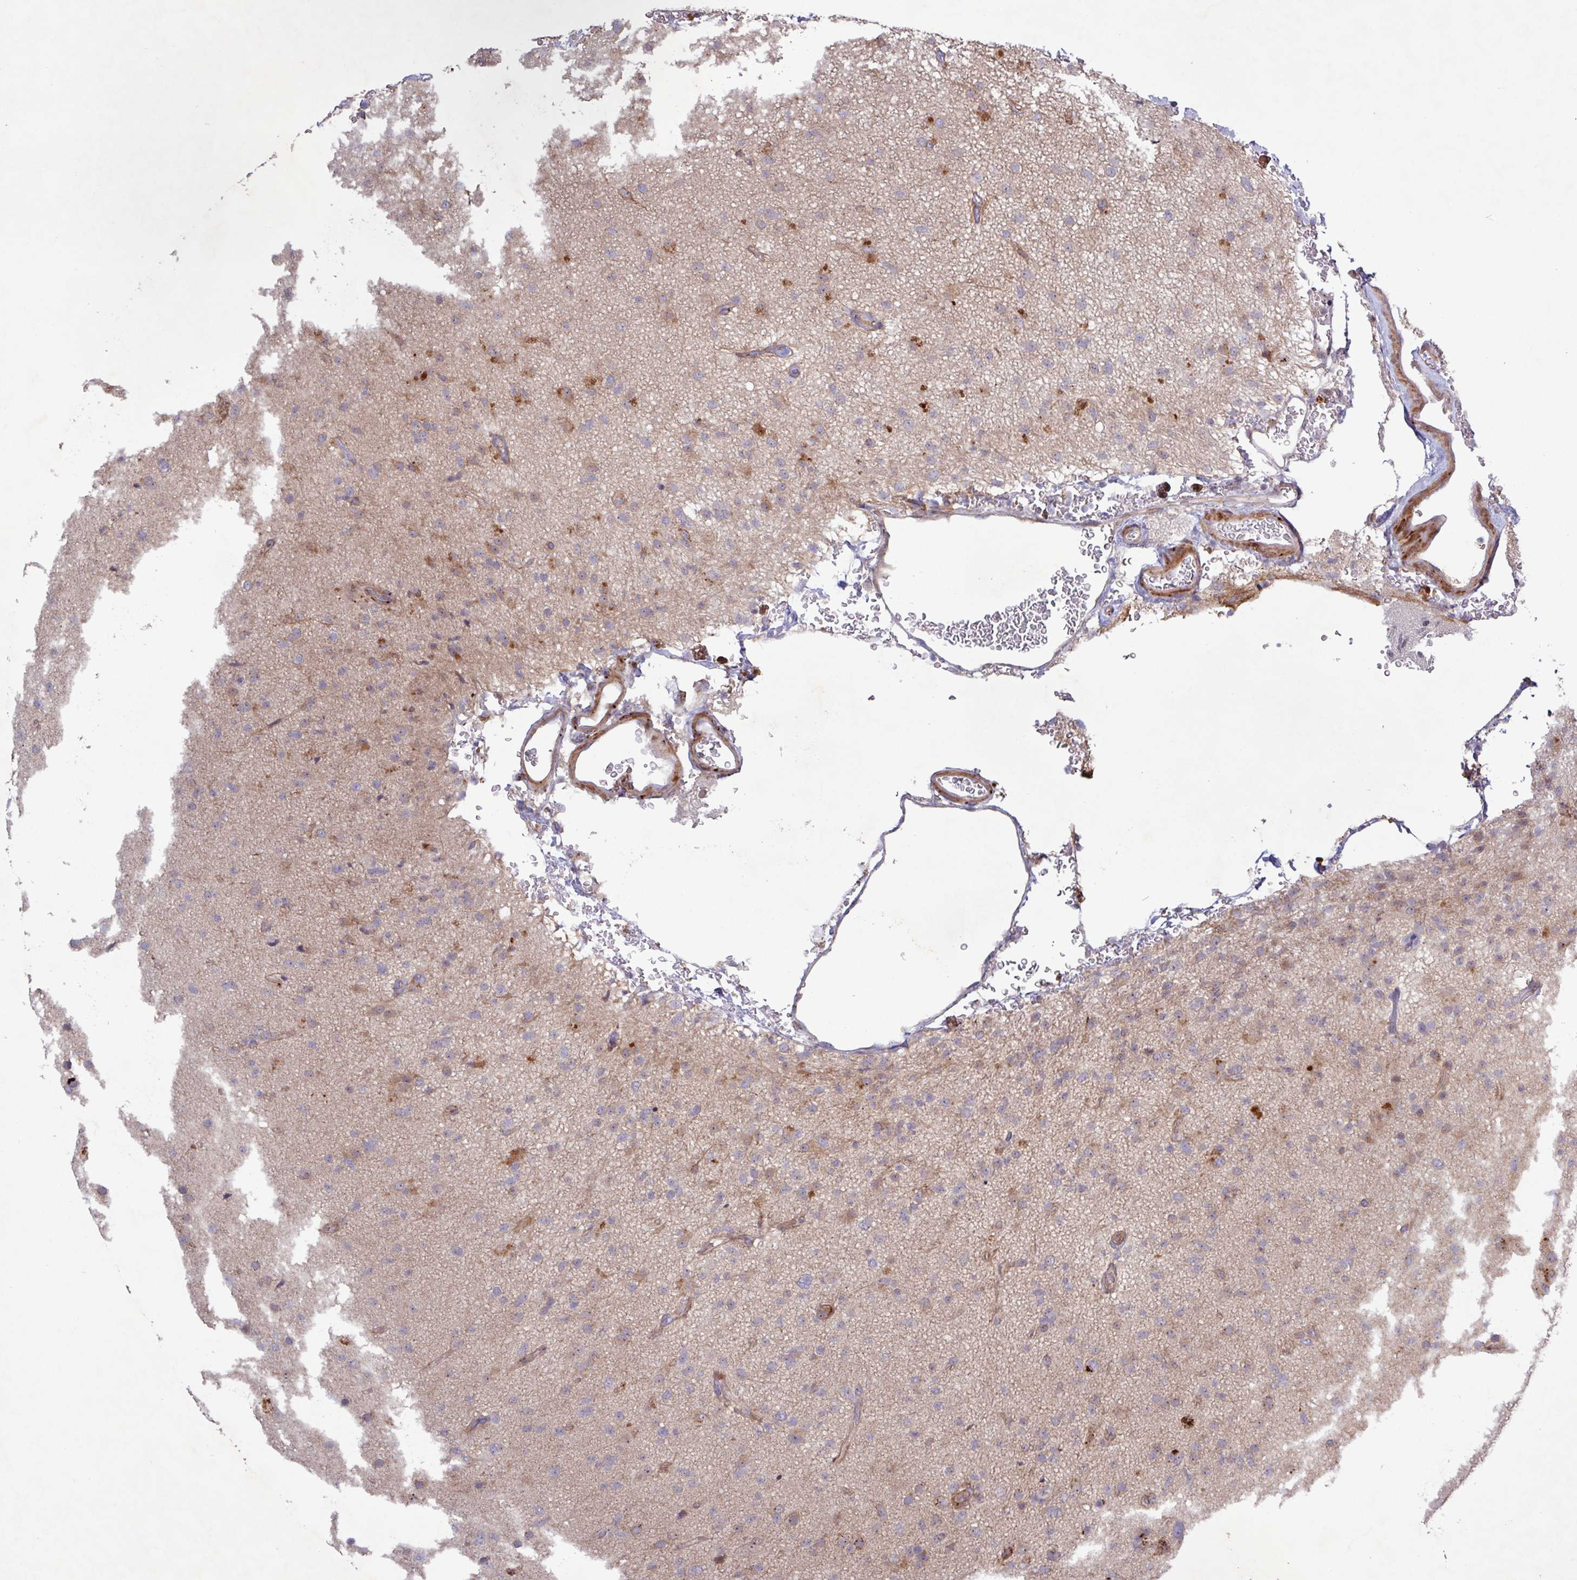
{"staining": {"intensity": "negative", "quantity": "none", "location": "none"}, "tissue": "glioma", "cell_type": "Tumor cells", "image_type": "cancer", "snomed": [{"axis": "morphology", "description": "Glioma, malignant, Low grade"}, {"axis": "topography", "description": "Brain"}], "caption": "DAB immunohistochemical staining of glioma demonstrates no significant expression in tumor cells.", "gene": "TNFSF12", "patient": {"sex": "male", "age": 65}}